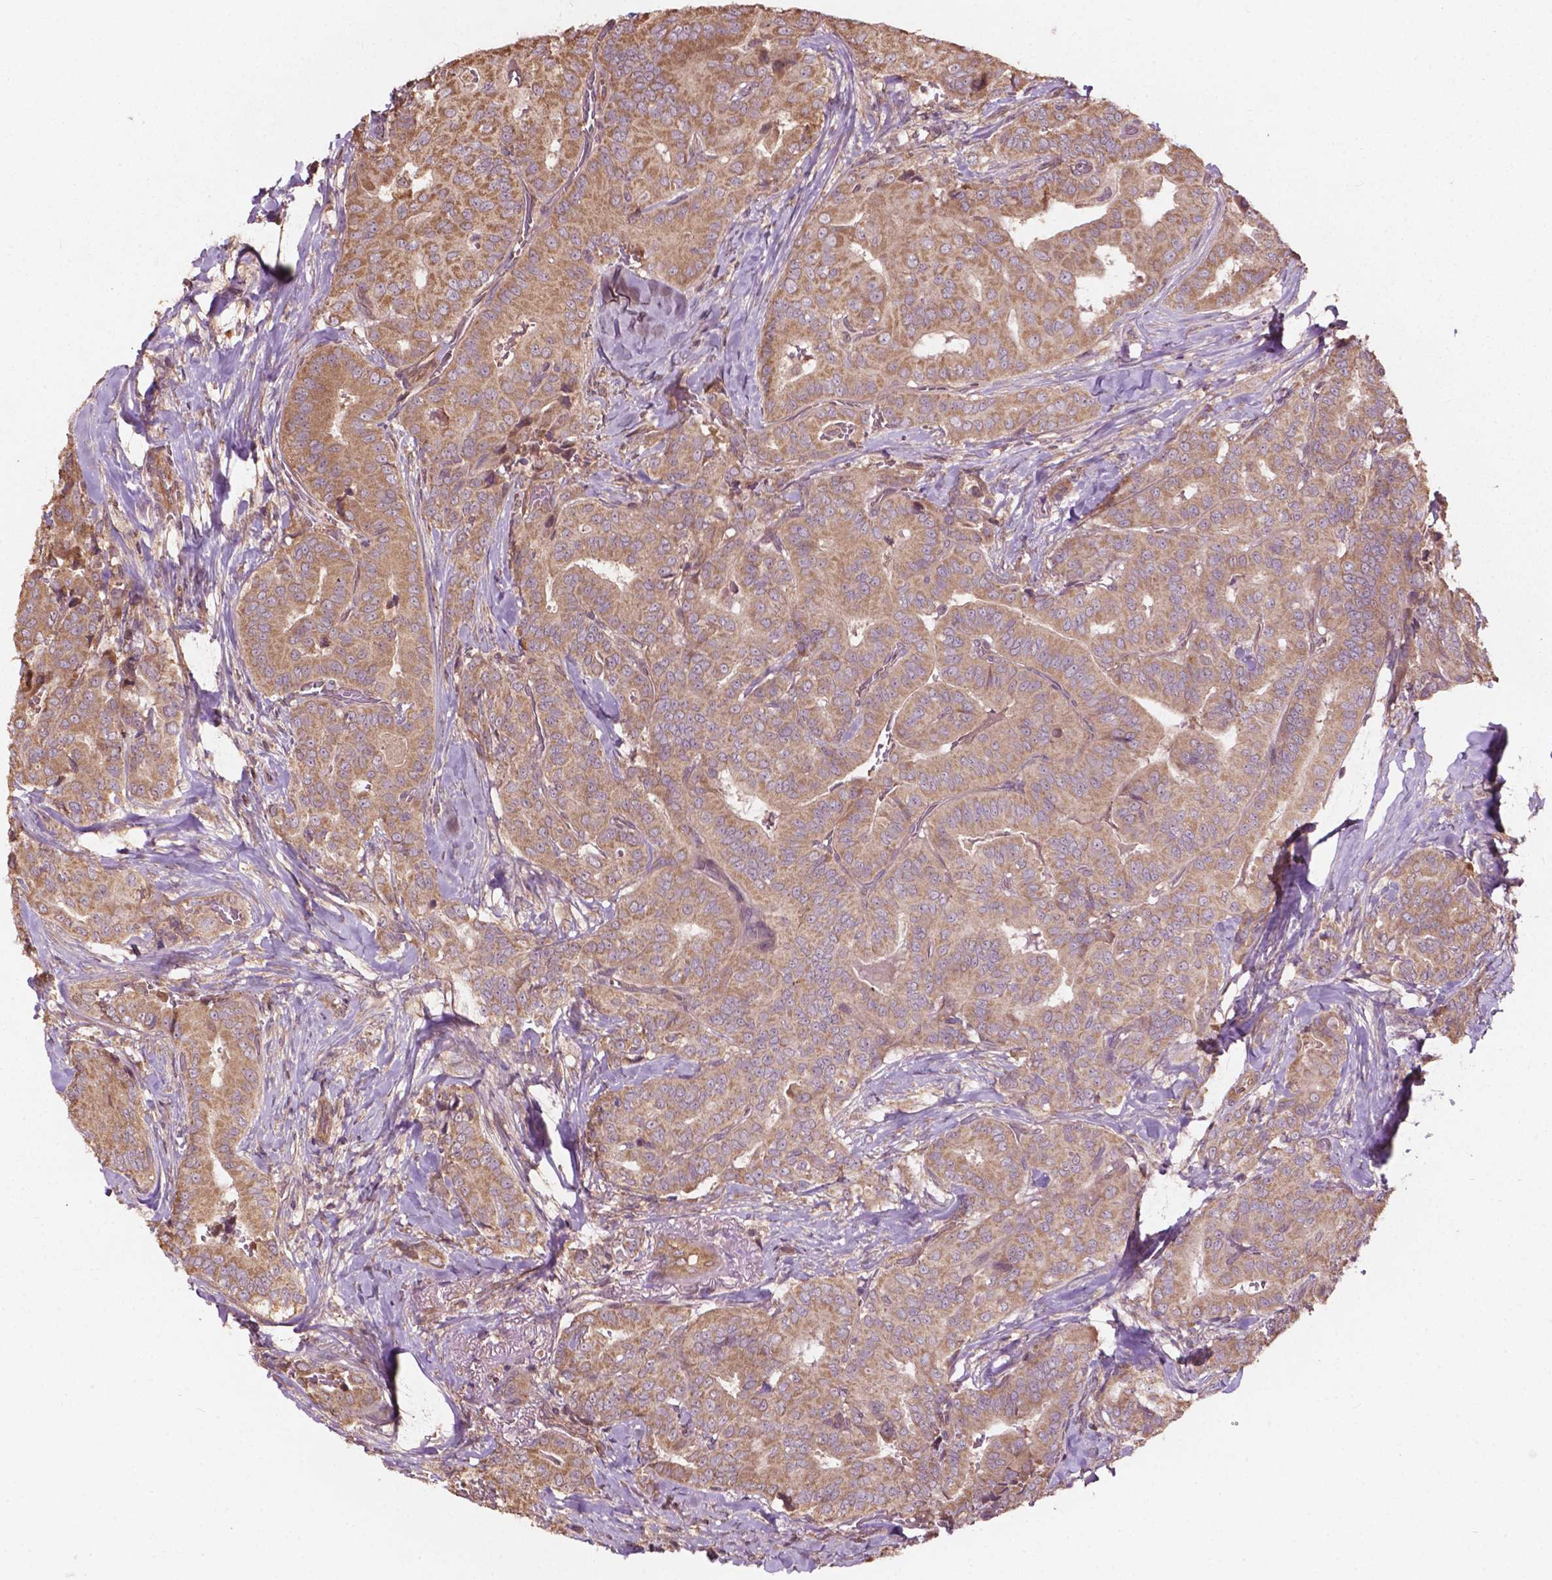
{"staining": {"intensity": "moderate", "quantity": ">75%", "location": "cytoplasmic/membranous"}, "tissue": "thyroid cancer", "cell_type": "Tumor cells", "image_type": "cancer", "snomed": [{"axis": "morphology", "description": "Papillary adenocarcinoma, NOS"}, {"axis": "topography", "description": "Thyroid gland"}], "caption": "Thyroid cancer (papillary adenocarcinoma) stained for a protein (brown) reveals moderate cytoplasmic/membranous positive expression in about >75% of tumor cells.", "gene": "CDC42BPA", "patient": {"sex": "male", "age": 61}}